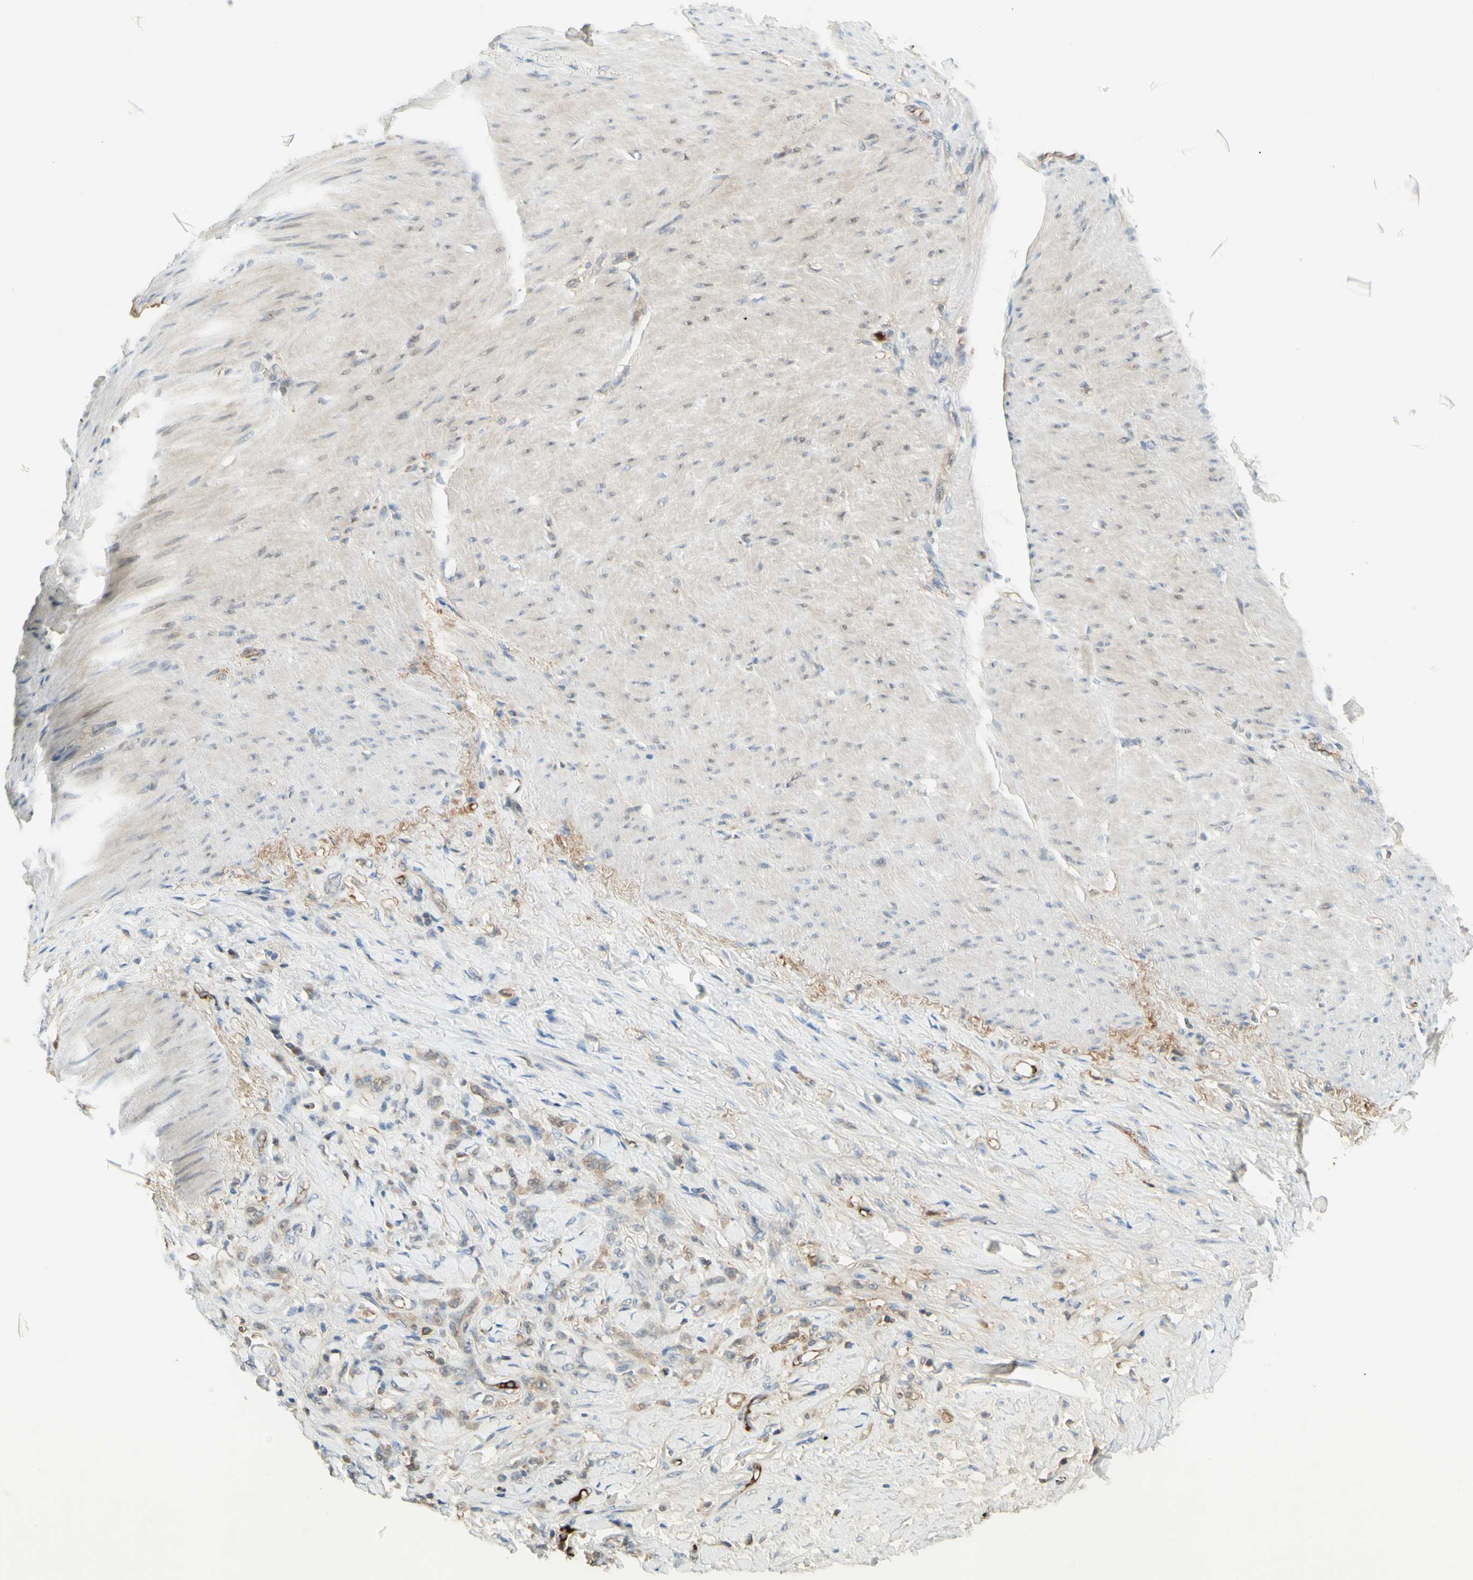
{"staining": {"intensity": "negative", "quantity": "none", "location": "none"}, "tissue": "stomach cancer", "cell_type": "Tumor cells", "image_type": "cancer", "snomed": [{"axis": "morphology", "description": "Adenocarcinoma, NOS"}, {"axis": "topography", "description": "Stomach"}], "caption": "IHC image of human stomach cancer (adenocarcinoma) stained for a protein (brown), which exhibits no staining in tumor cells.", "gene": "ANGPT2", "patient": {"sex": "male", "age": 82}}